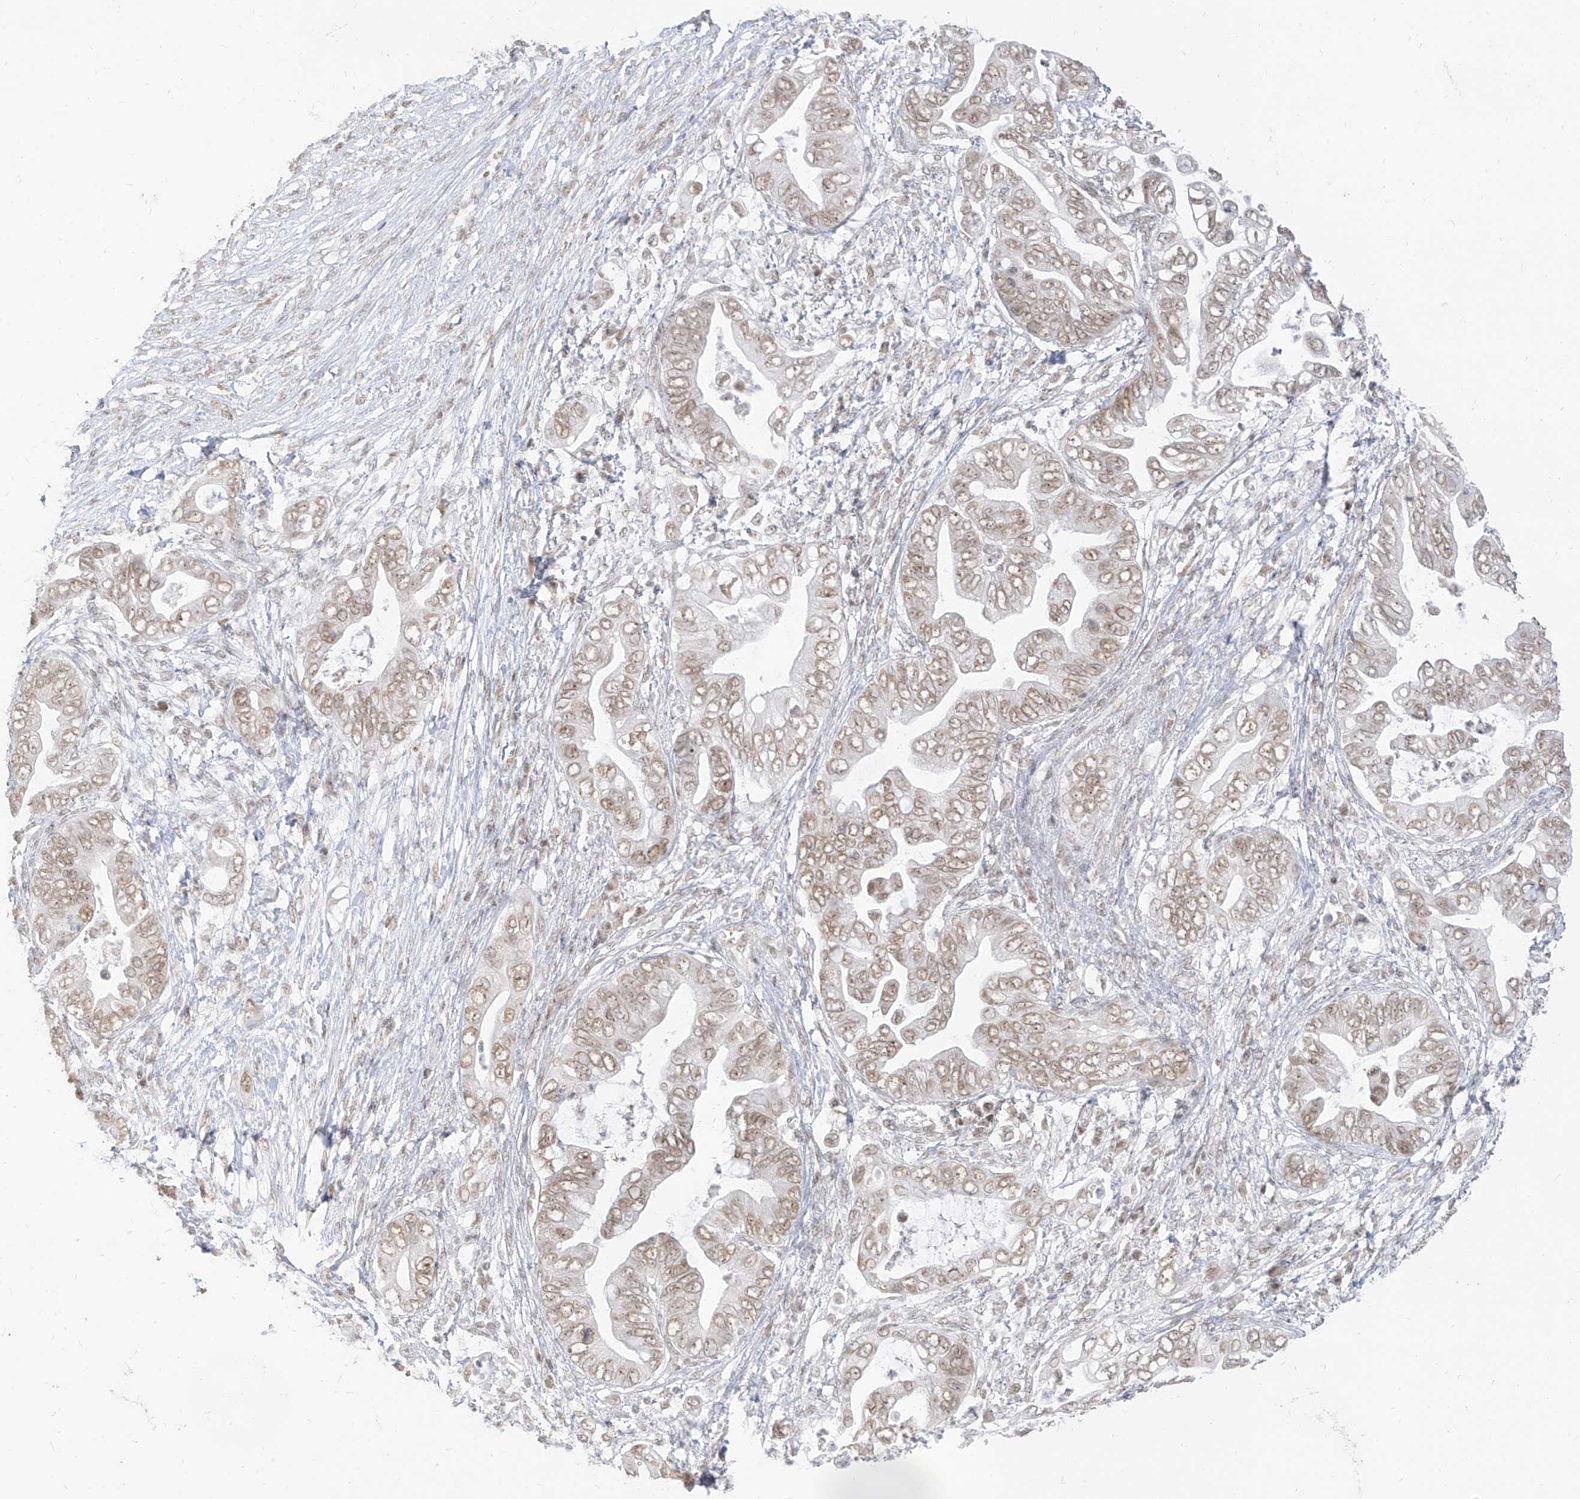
{"staining": {"intensity": "moderate", "quantity": ">75%", "location": "nuclear"}, "tissue": "pancreatic cancer", "cell_type": "Tumor cells", "image_type": "cancer", "snomed": [{"axis": "morphology", "description": "Adenocarcinoma, NOS"}, {"axis": "topography", "description": "Pancreas"}], "caption": "Pancreatic cancer stained with a brown dye exhibits moderate nuclear positive staining in approximately >75% of tumor cells.", "gene": "SUPT5H", "patient": {"sex": "male", "age": 75}}